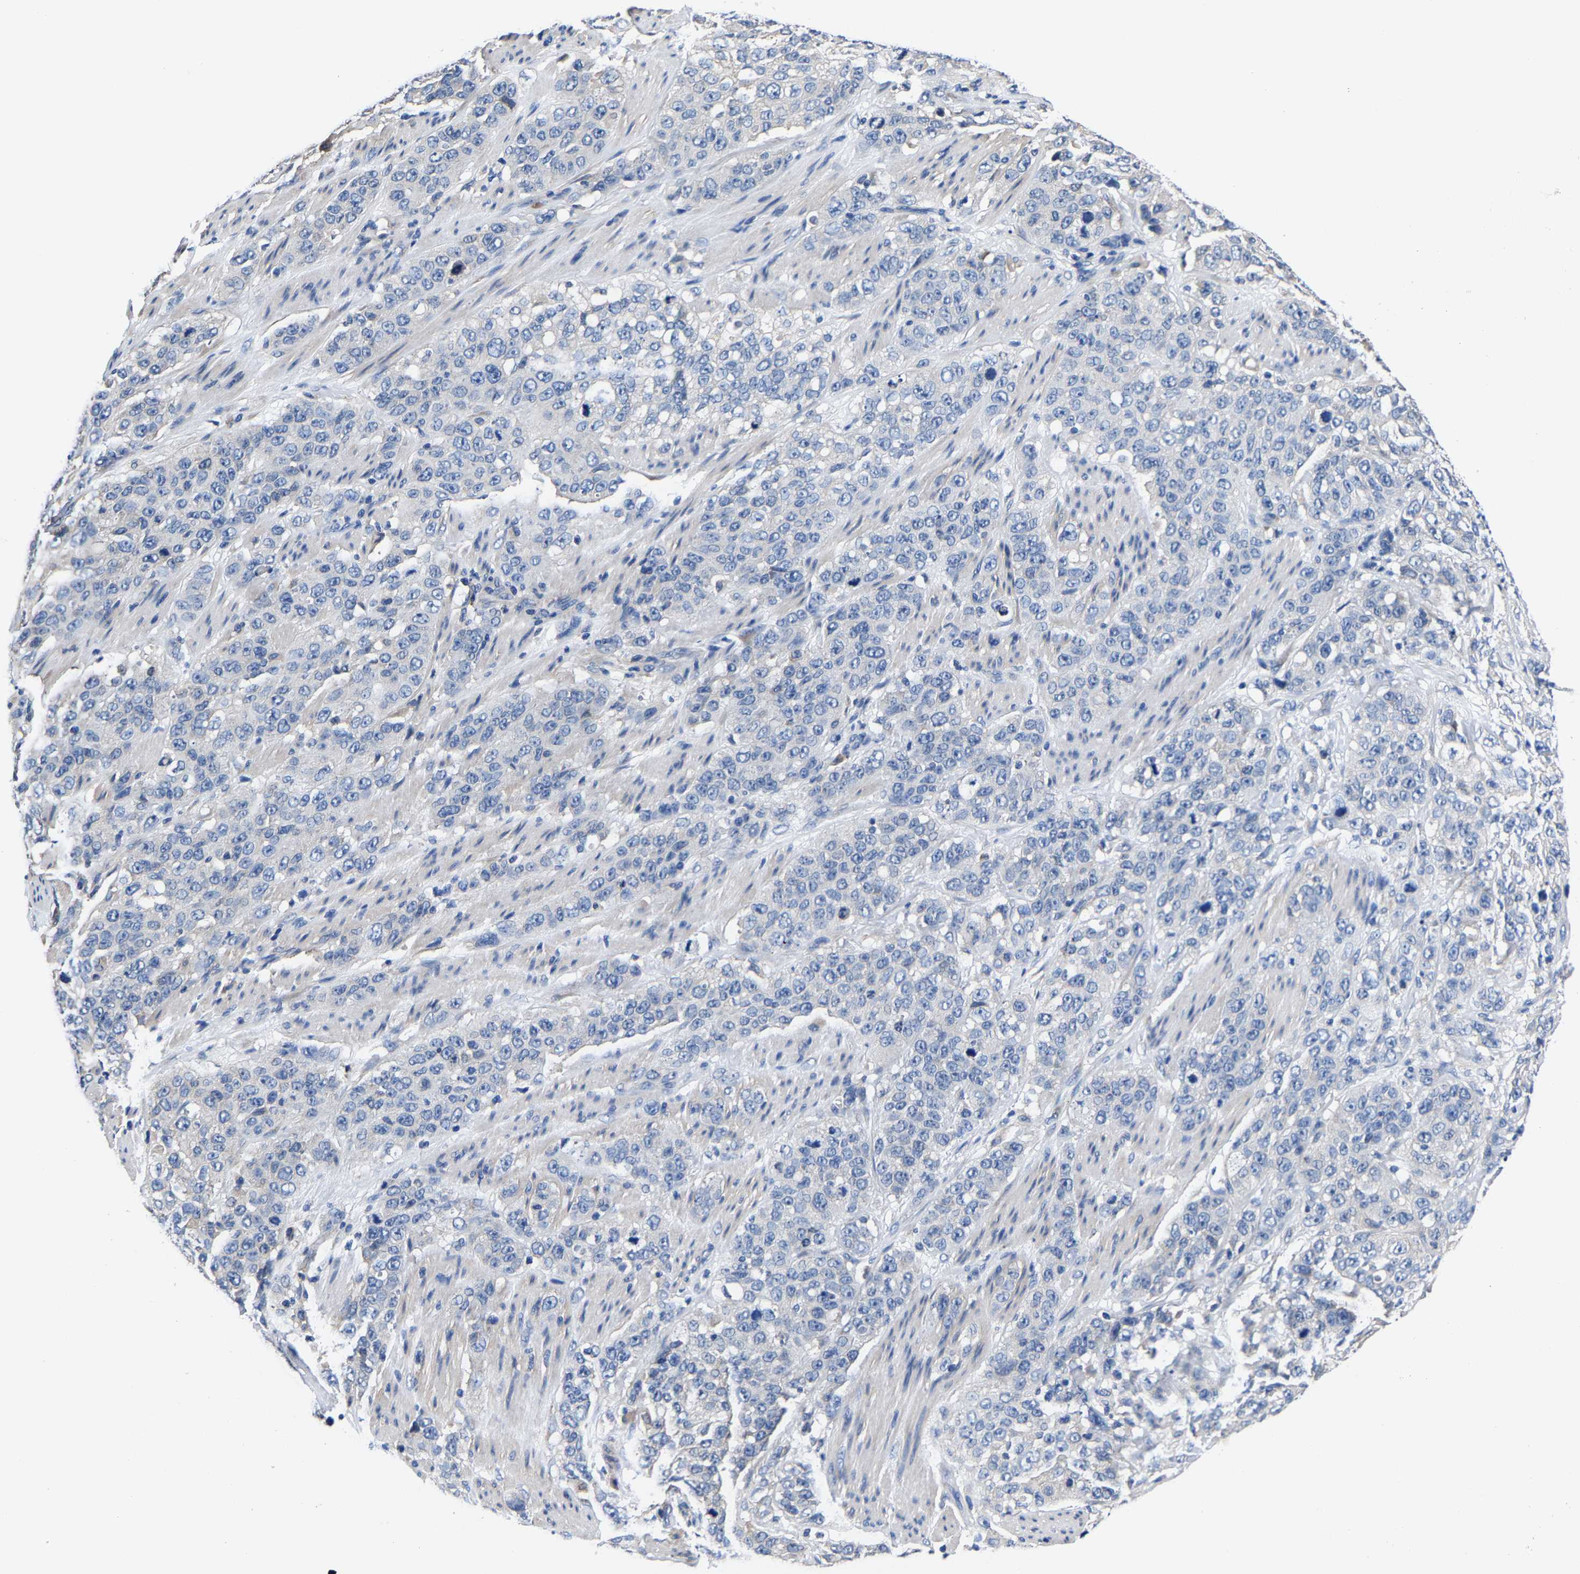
{"staining": {"intensity": "negative", "quantity": "none", "location": "none"}, "tissue": "stomach cancer", "cell_type": "Tumor cells", "image_type": "cancer", "snomed": [{"axis": "morphology", "description": "Adenocarcinoma, NOS"}, {"axis": "topography", "description": "Stomach"}], "caption": "A photomicrograph of stomach cancer stained for a protein reveals no brown staining in tumor cells.", "gene": "SRPK2", "patient": {"sex": "male", "age": 48}}